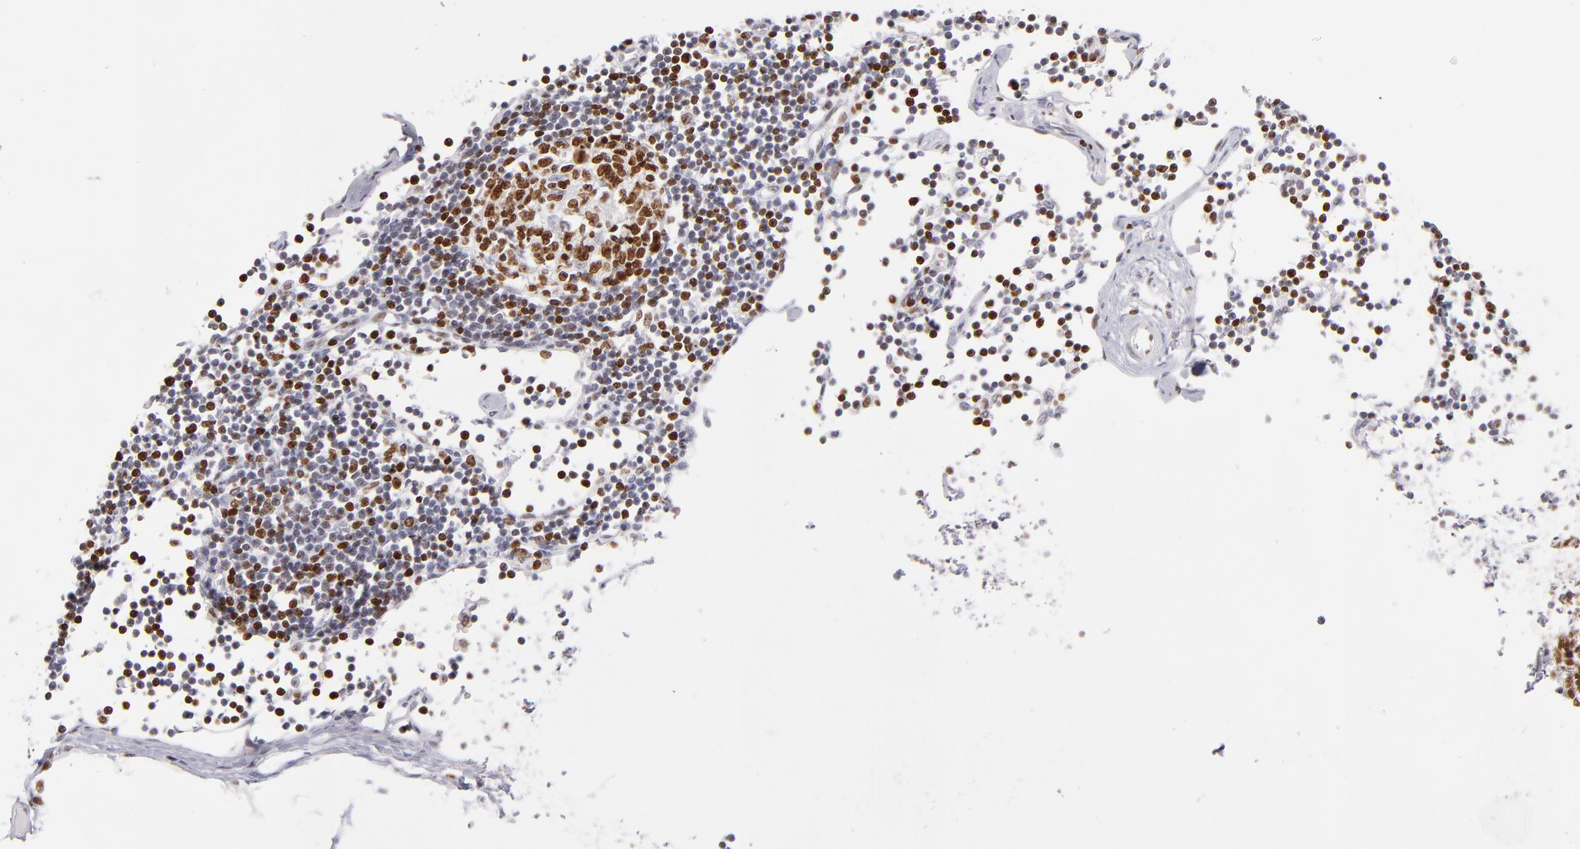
{"staining": {"intensity": "negative", "quantity": "none", "location": "none"}, "tissue": "adipose tissue", "cell_type": "Adipocytes", "image_type": "normal", "snomed": [{"axis": "morphology", "description": "Normal tissue, NOS"}, {"axis": "morphology", "description": "Adenocarcinoma, NOS"}, {"axis": "topography", "description": "Colon"}, {"axis": "topography", "description": "Peripheral nerve tissue"}], "caption": "Adipose tissue was stained to show a protein in brown. There is no significant expression in adipocytes. (Brightfield microscopy of DAB IHC at high magnification).", "gene": "POLA1", "patient": {"sex": "male", "age": 14}}